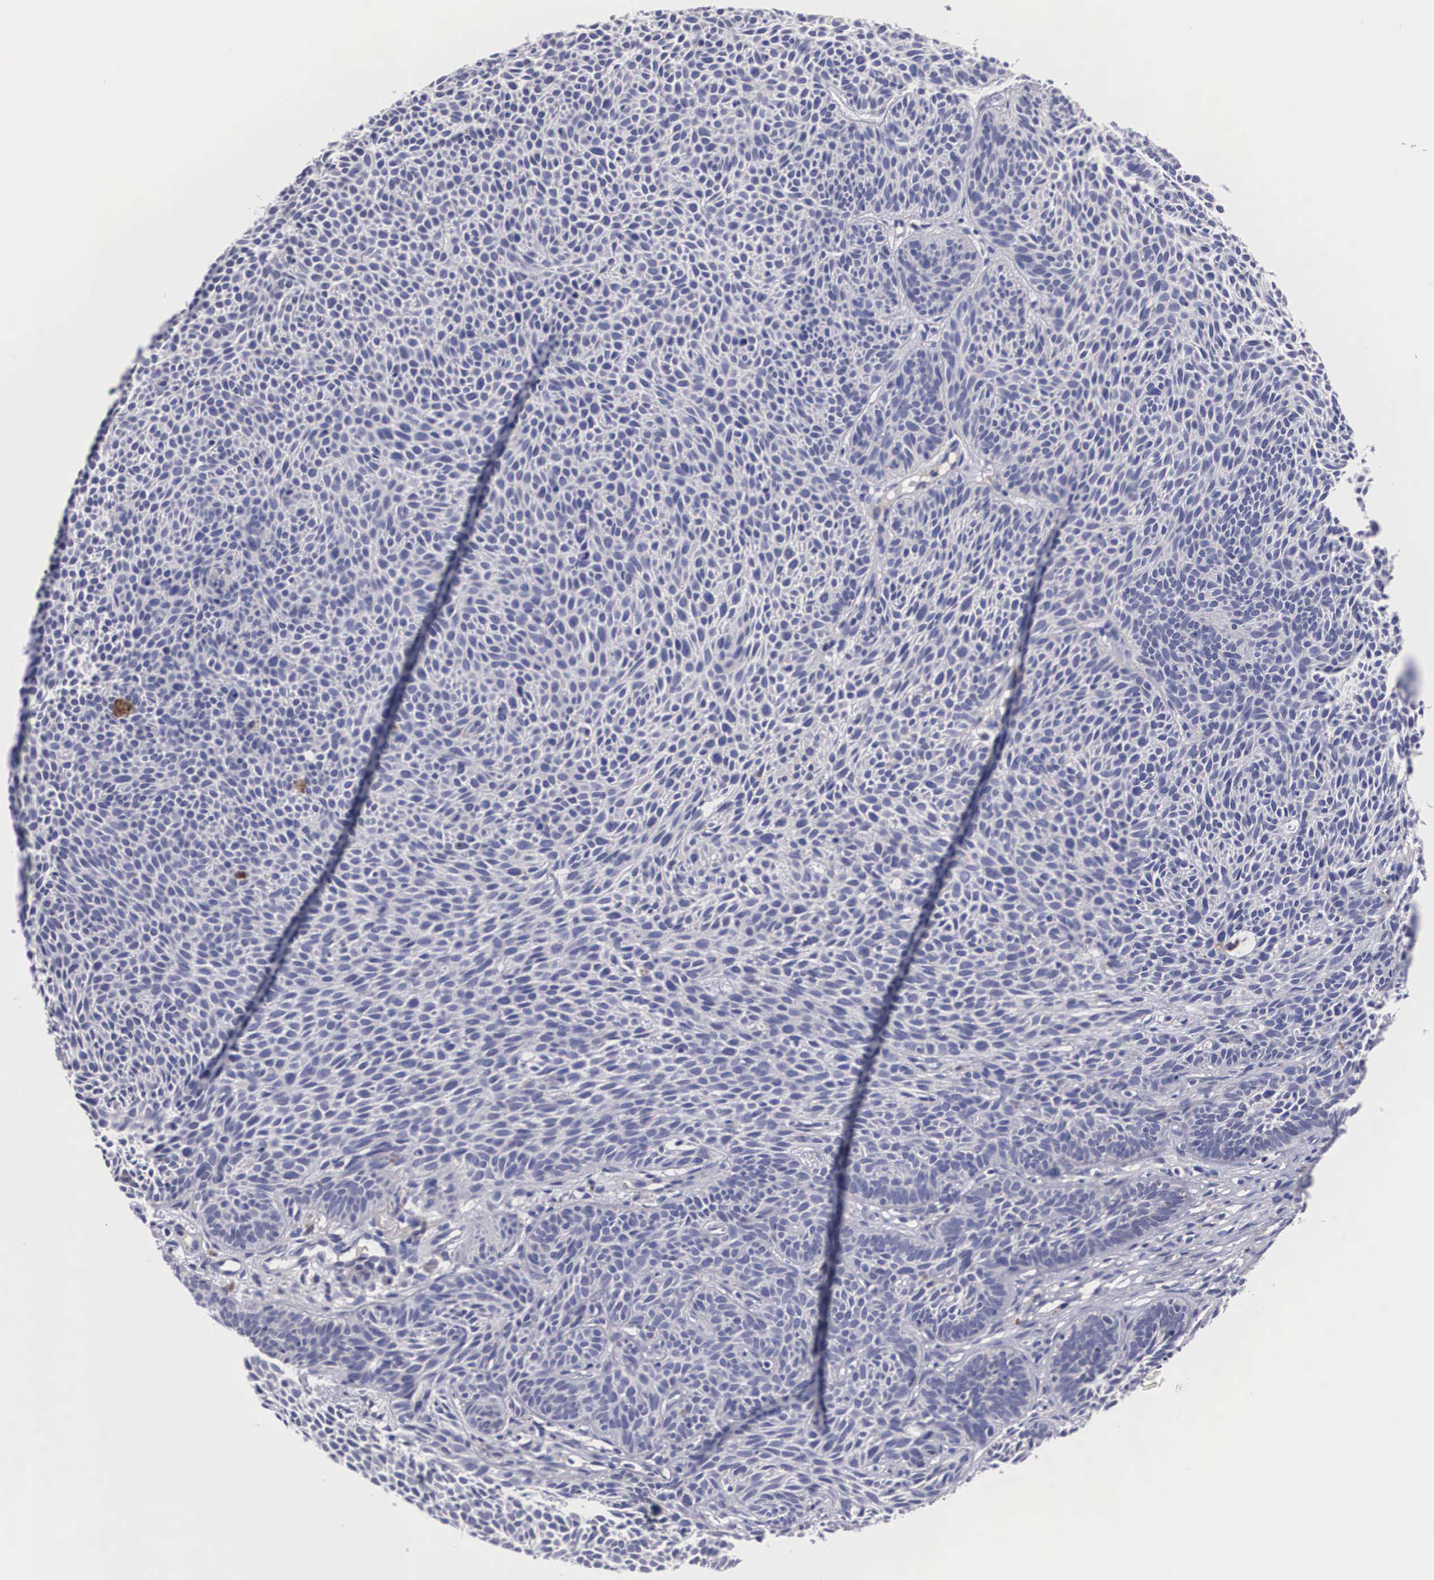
{"staining": {"intensity": "negative", "quantity": "none", "location": "none"}, "tissue": "skin cancer", "cell_type": "Tumor cells", "image_type": "cancer", "snomed": [{"axis": "morphology", "description": "Basal cell carcinoma"}, {"axis": "topography", "description": "Skin"}], "caption": "DAB (3,3'-diaminobenzidine) immunohistochemical staining of human skin cancer displays no significant staining in tumor cells. Brightfield microscopy of IHC stained with DAB (brown) and hematoxylin (blue), captured at high magnification.", "gene": "ABHD4", "patient": {"sex": "male", "age": 84}}